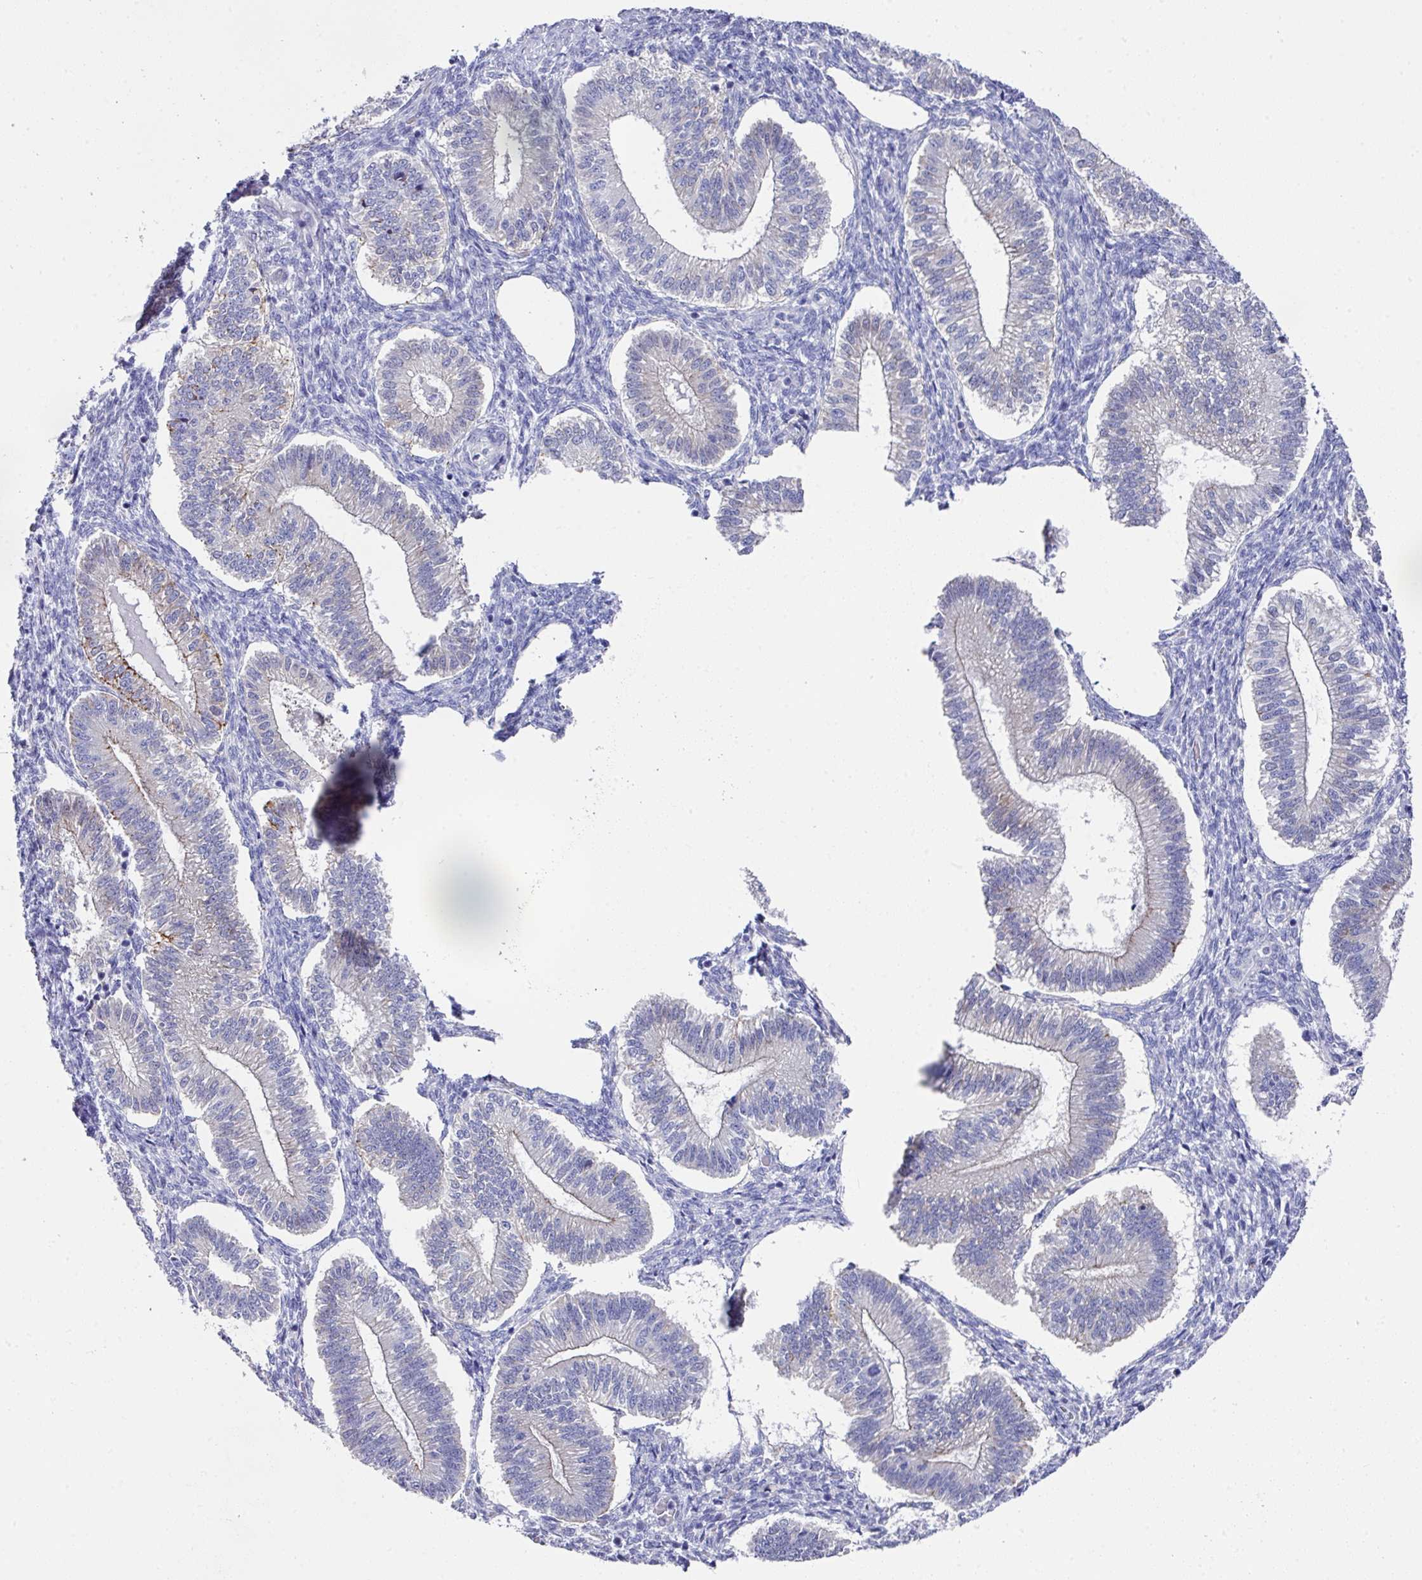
{"staining": {"intensity": "negative", "quantity": "none", "location": "none"}, "tissue": "endometrium", "cell_type": "Cells in endometrial stroma", "image_type": "normal", "snomed": [{"axis": "morphology", "description": "Normal tissue, NOS"}, {"axis": "topography", "description": "Endometrium"}], "caption": "Histopathology image shows no significant protein expression in cells in endometrial stroma of benign endometrium. The staining is performed using DAB brown chromogen with nuclei counter-stained in using hematoxylin.", "gene": "CLDN1", "patient": {"sex": "female", "age": 25}}